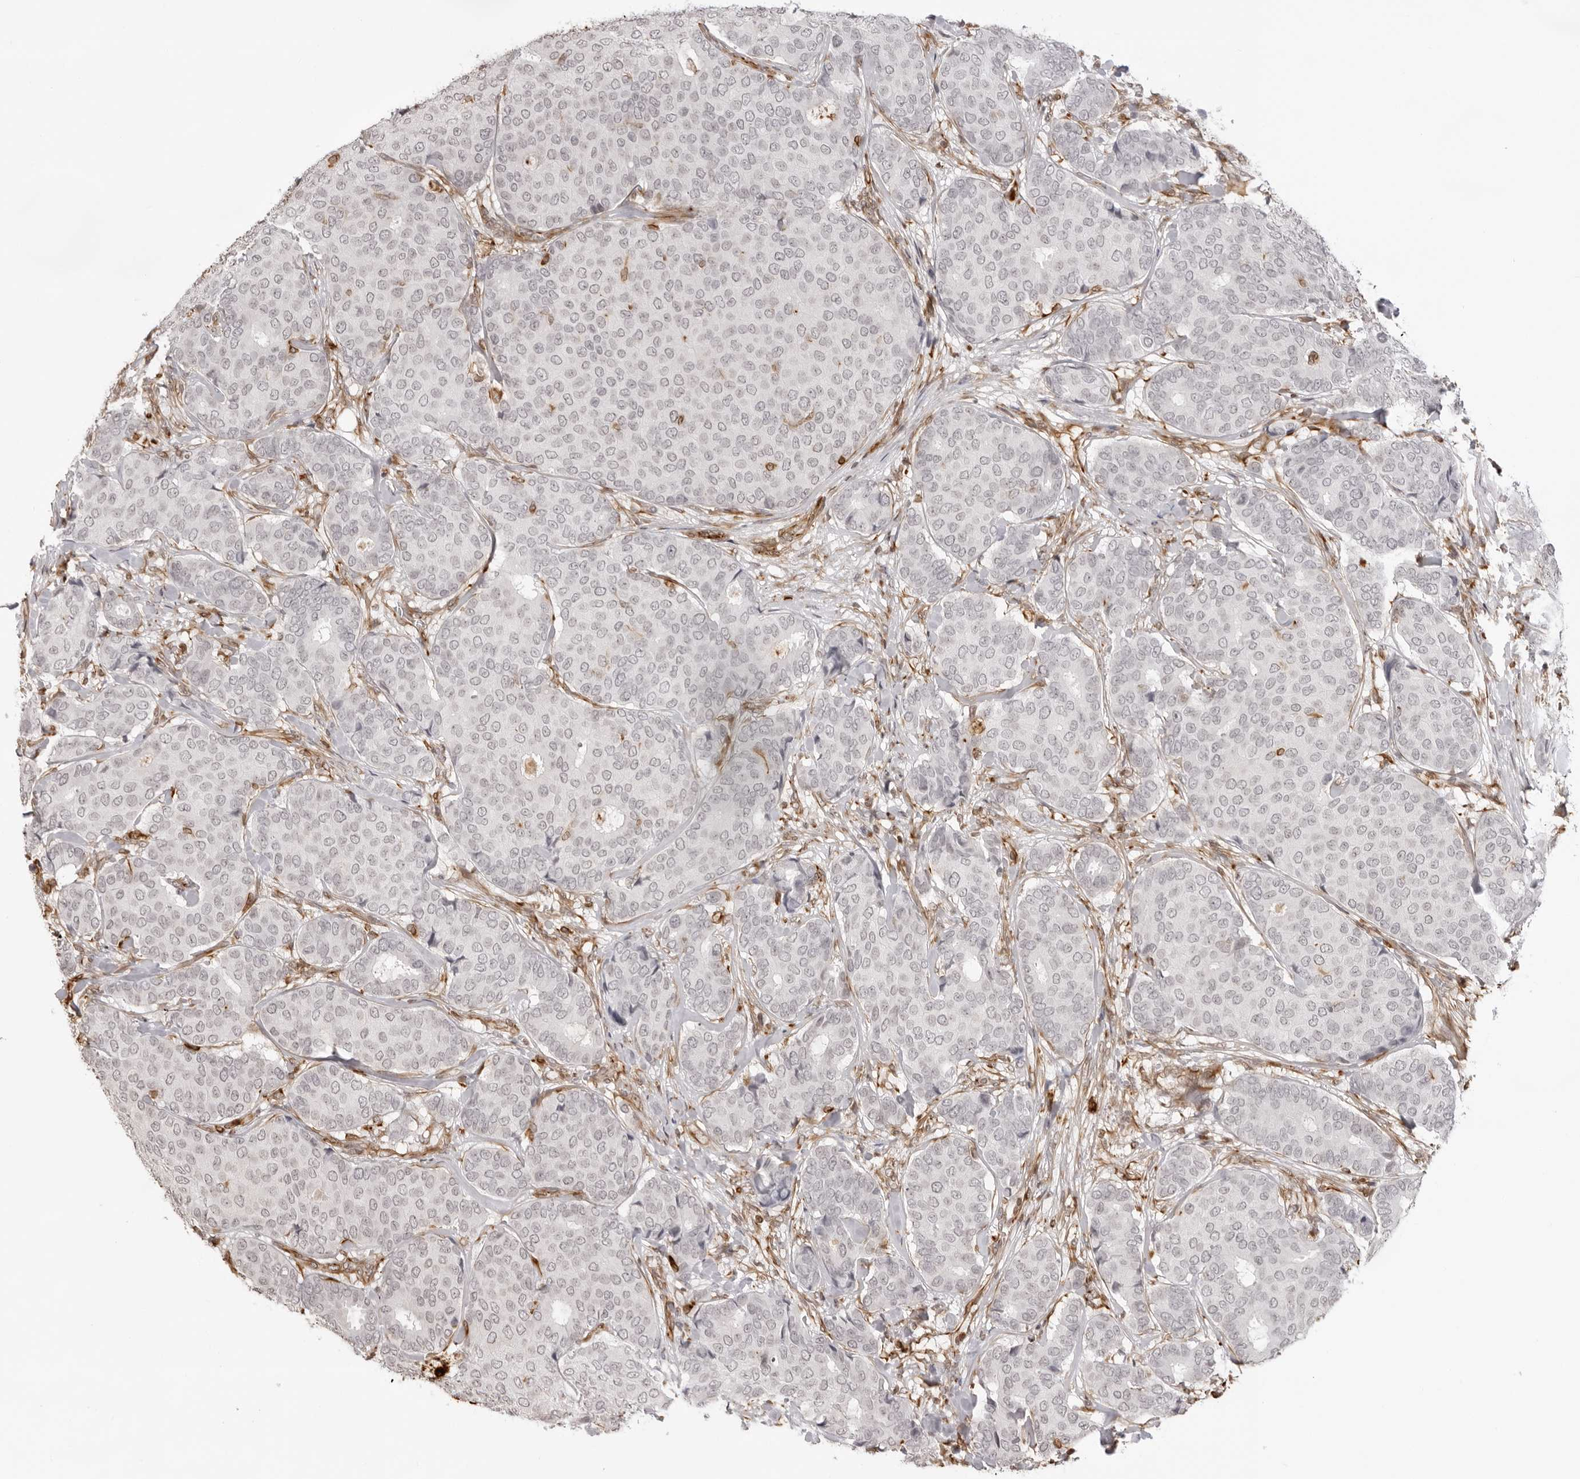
{"staining": {"intensity": "negative", "quantity": "none", "location": "none"}, "tissue": "breast cancer", "cell_type": "Tumor cells", "image_type": "cancer", "snomed": [{"axis": "morphology", "description": "Duct carcinoma"}, {"axis": "topography", "description": "Breast"}], "caption": "Immunohistochemical staining of breast cancer displays no significant expression in tumor cells.", "gene": "DYNLT5", "patient": {"sex": "female", "age": 75}}